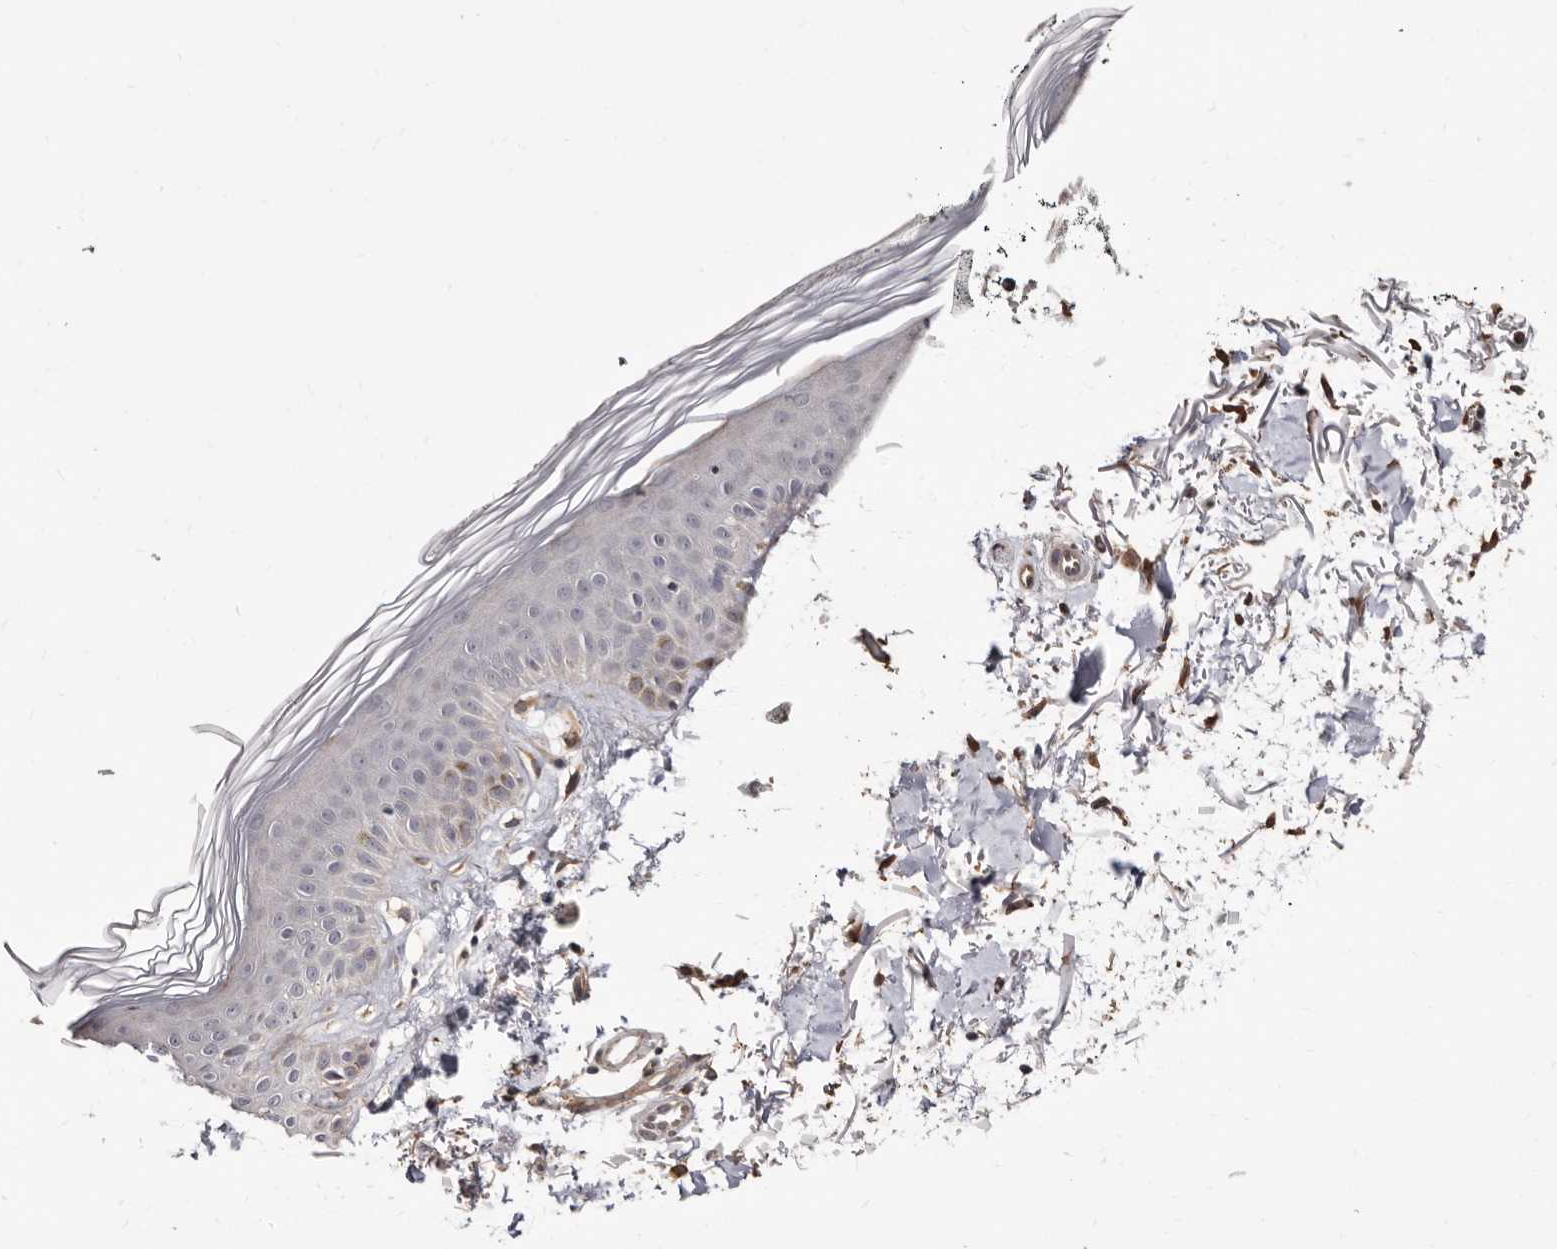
{"staining": {"intensity": "weak", "quantity": ">75%", "location": "cytoplasmic/membranous"}, "tissue": "skin", "cell_type": "Fibroblasts", "image_type": "normal", "snomed": [{"axis": "morphology", "description": "Normal tissue, NOS"}, {"axis": "topography", "description": "Skin"}], "caption": "Immunohistochemistry of normal human skin shows low levels of weak cytoplasmic/membranous expression in approximately >75% of fibroblasts.", "gene": "KHDRBS2", "patient": {"sex": "female", "age": 64}}